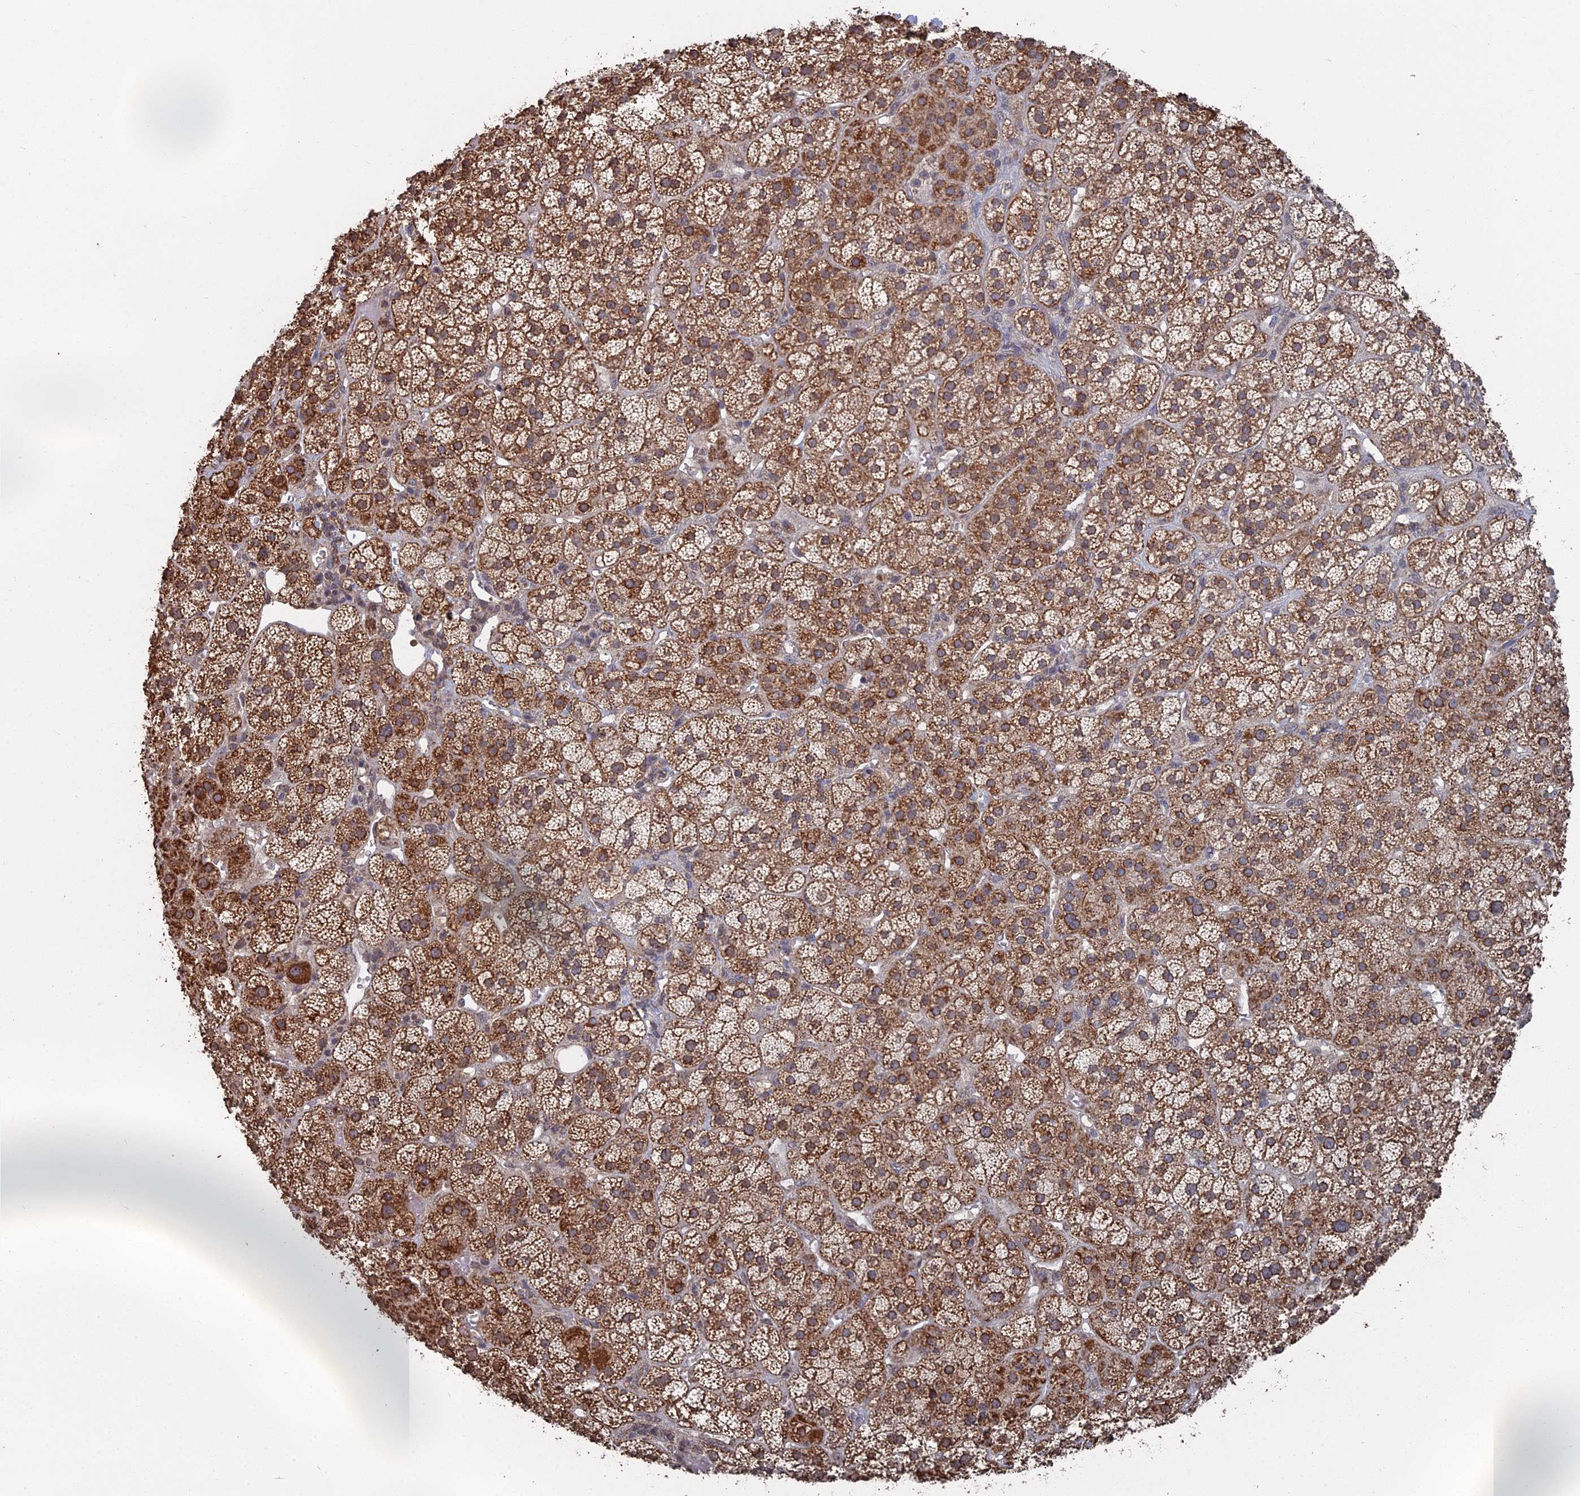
{"staining": {"intensity": "strong", "quantity": ">75%", "location": "cytoplasmic/membranous"}, "tissue": "adrenal gland", "cell_type": "Glandular cells", "image_type": "normal", "snomed": [{"axis": "morphology", "description": "Normal tissue, NOS"}, {"axis": "topography", "description": "Adrenal gland"}], "caption": "Brown immunohistochemical staining in benign human adrenal gland reveals strong cytoplasmic/membranous staining in approximately >75% of glandular cells.", "gene": "CCNP", "patient": {"sex": "female", "age": 70}}